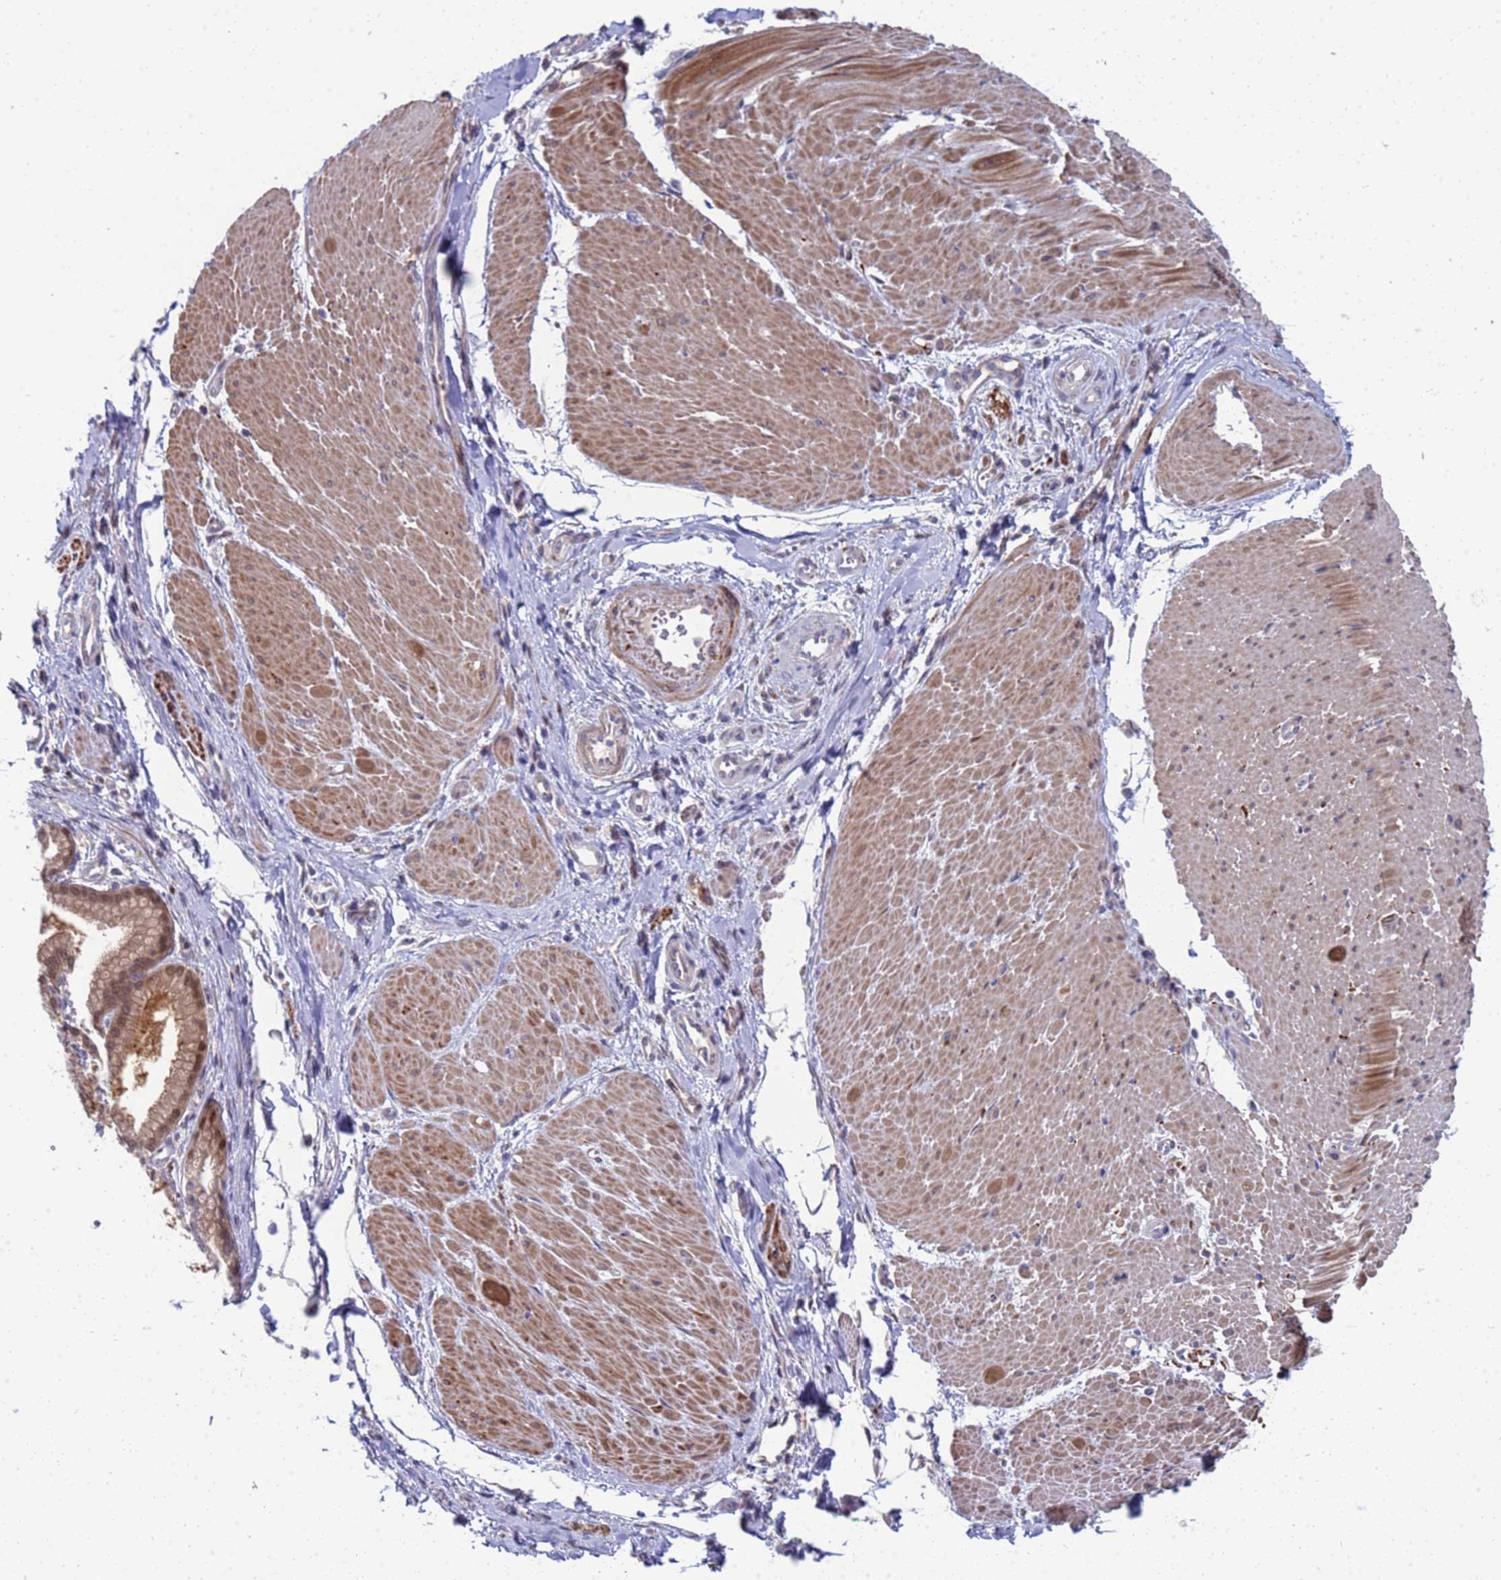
{"staining": {"intensity": "moderate", "quantity": ">75%", "location": "cytoplasmic/membranous,nuclear"}, "tissue": "pancreatic cancer", "cell_type": "Tumor cells", "image_type": "cancer", "snomed": [{"axis": "morphology", "description": "Adenocarcinoma, NOS"}, {"axis": "topography", "description": "Pancreas"}], "caption": "IHC image of neoplastic tissue: pancreatic cancer (adenocarcinoma) stained using immunohistochemistry reveals medium levels of moderate protein expression localized specifically in the cytoplasmic/membranous and nuclear of tumor cells, appearing as a cytoplasmic/membranous and nuclear brown color.", "gene": "ENOSF1", "patient": {"sex": "male", "age": 78}}